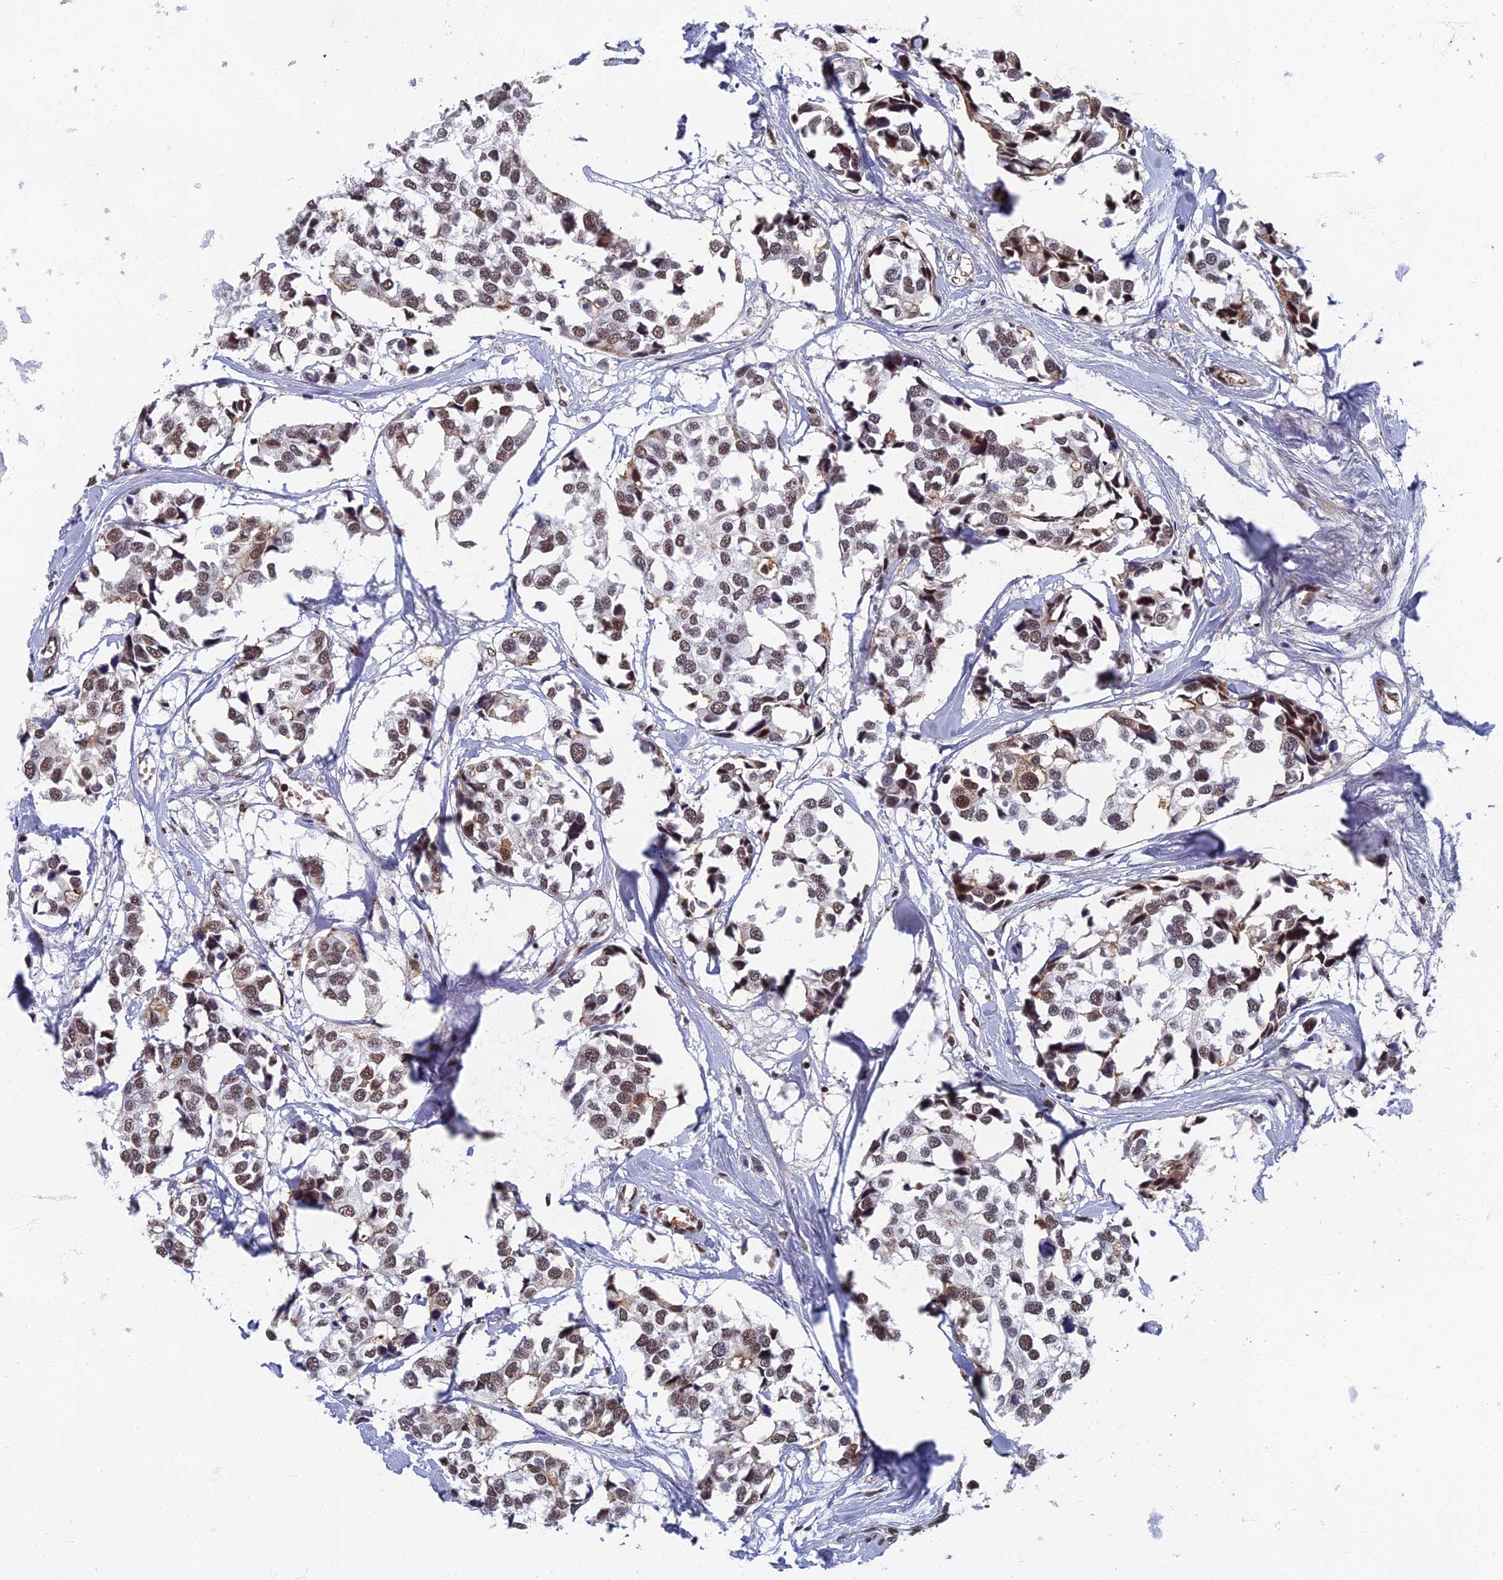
{"staining": {"intensity": "weak", "quantity": ">75%", "location": "nuclear"}, "tissue": "breast cancer", "cell_type": "Tumor cells", "image_type": "cancer", "snomed": [{"axis": "morphology", "description": "Duct carcinoma"}, {"axis": "topography", "description": "Breast"}], "caption": "IHC (DAB (3,3'-diaminobenzidine)) staining of human breast invasive ductal carcinoma displays weak nuclear protein staining in about >75% of tumor cells.", "gene": "TAF13", "patient": {"sex": "female", "age": 83}}